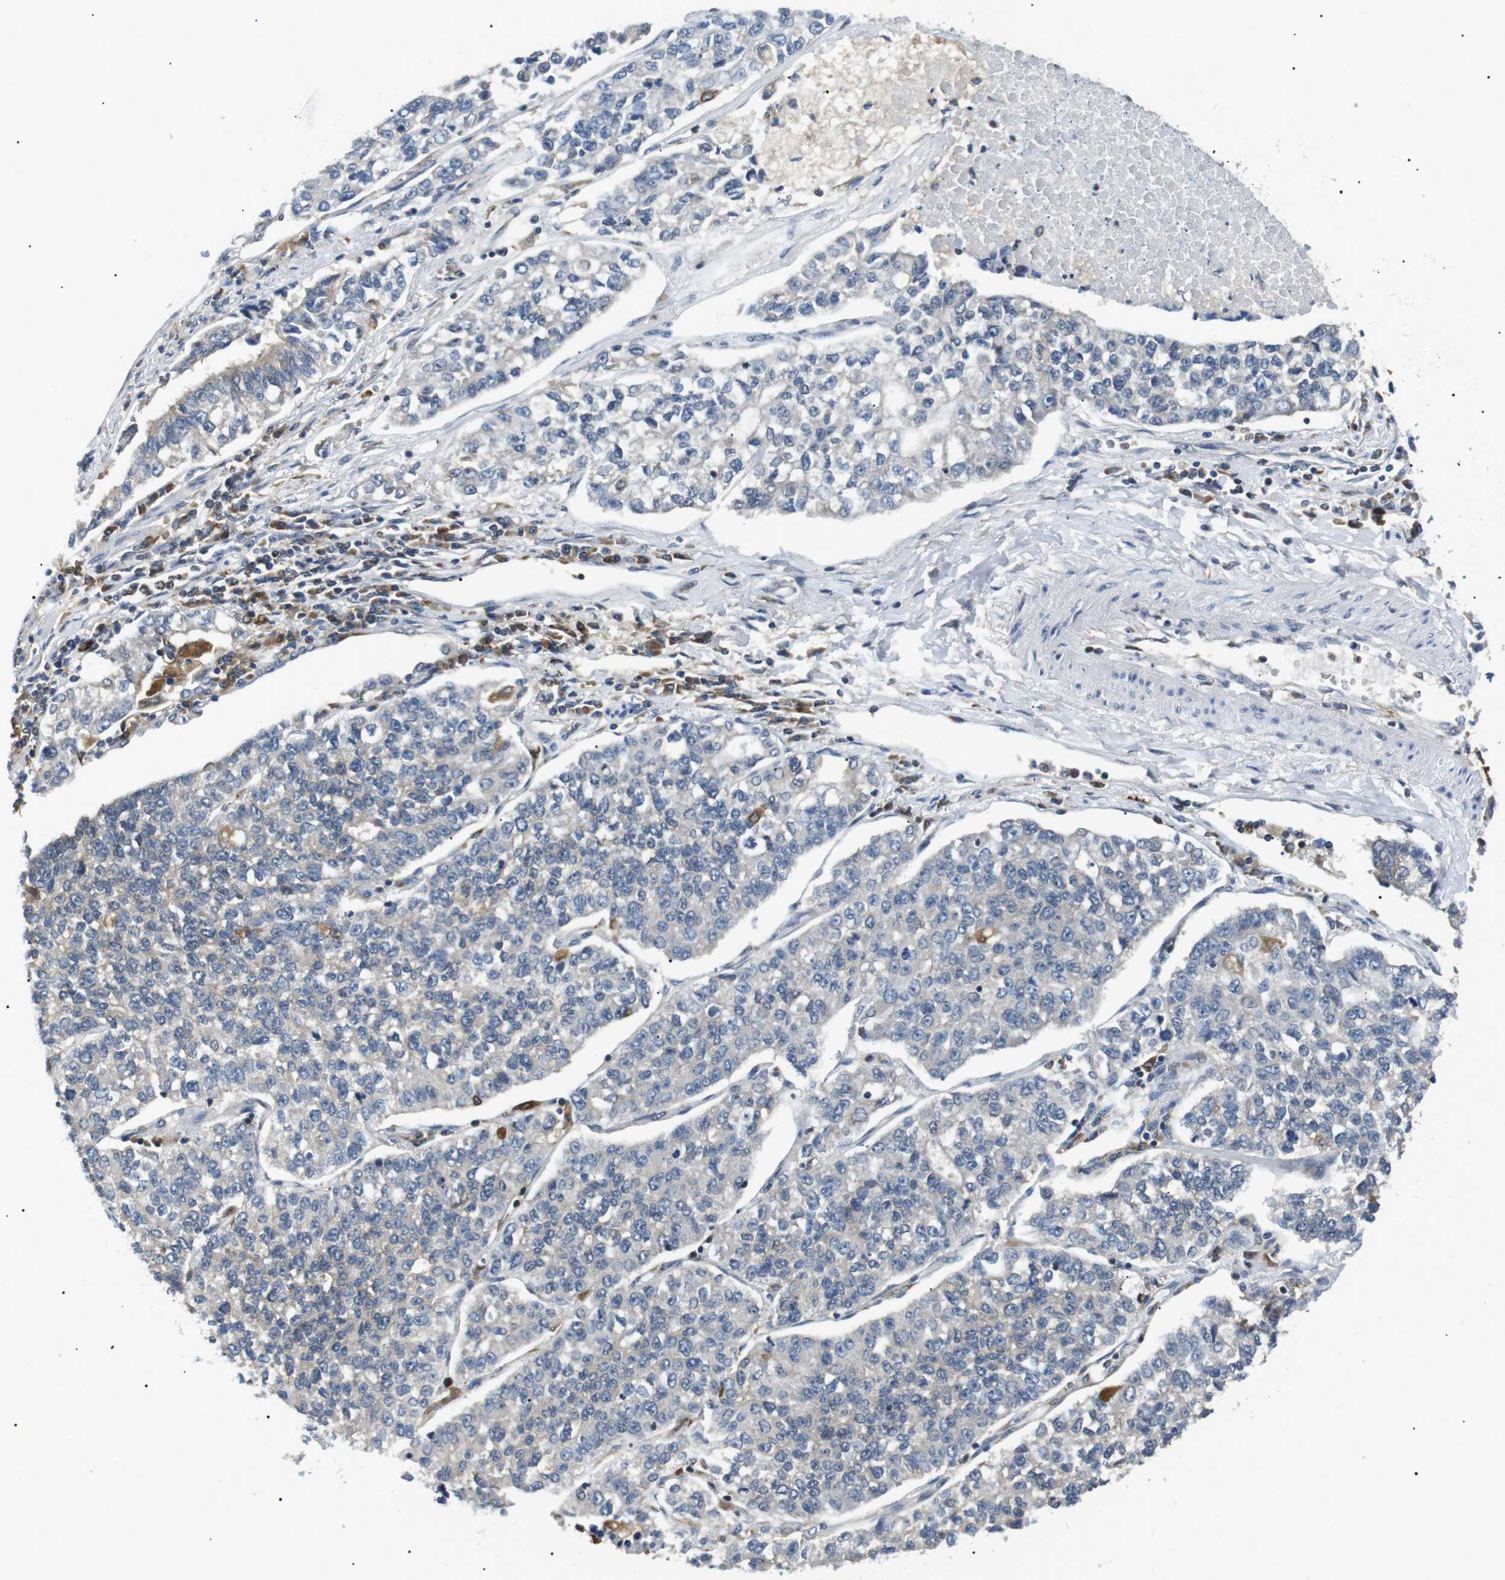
{"staining": {"intensity": "negative", "quantity": "none", "location": "none"}, "tissue": "lung cancer", "cell_type": "Tumor cells", "image_type": "cancer", "snomed": [{"axis": "morphology", "description": "Adenocarcinoma, NOS"}, {"axis": "topography", "description": "Lung"}], "caption": "A histopathology image of lung cancer stained for a protein displays no brown staining in tumor cells. Brightfield microscopy of IHC stained with DAB (brown) and hematoxylin (blue), captured at high magnification.", "gene": "RAB9A", "patient": {"sex": "male", "age": 49}}